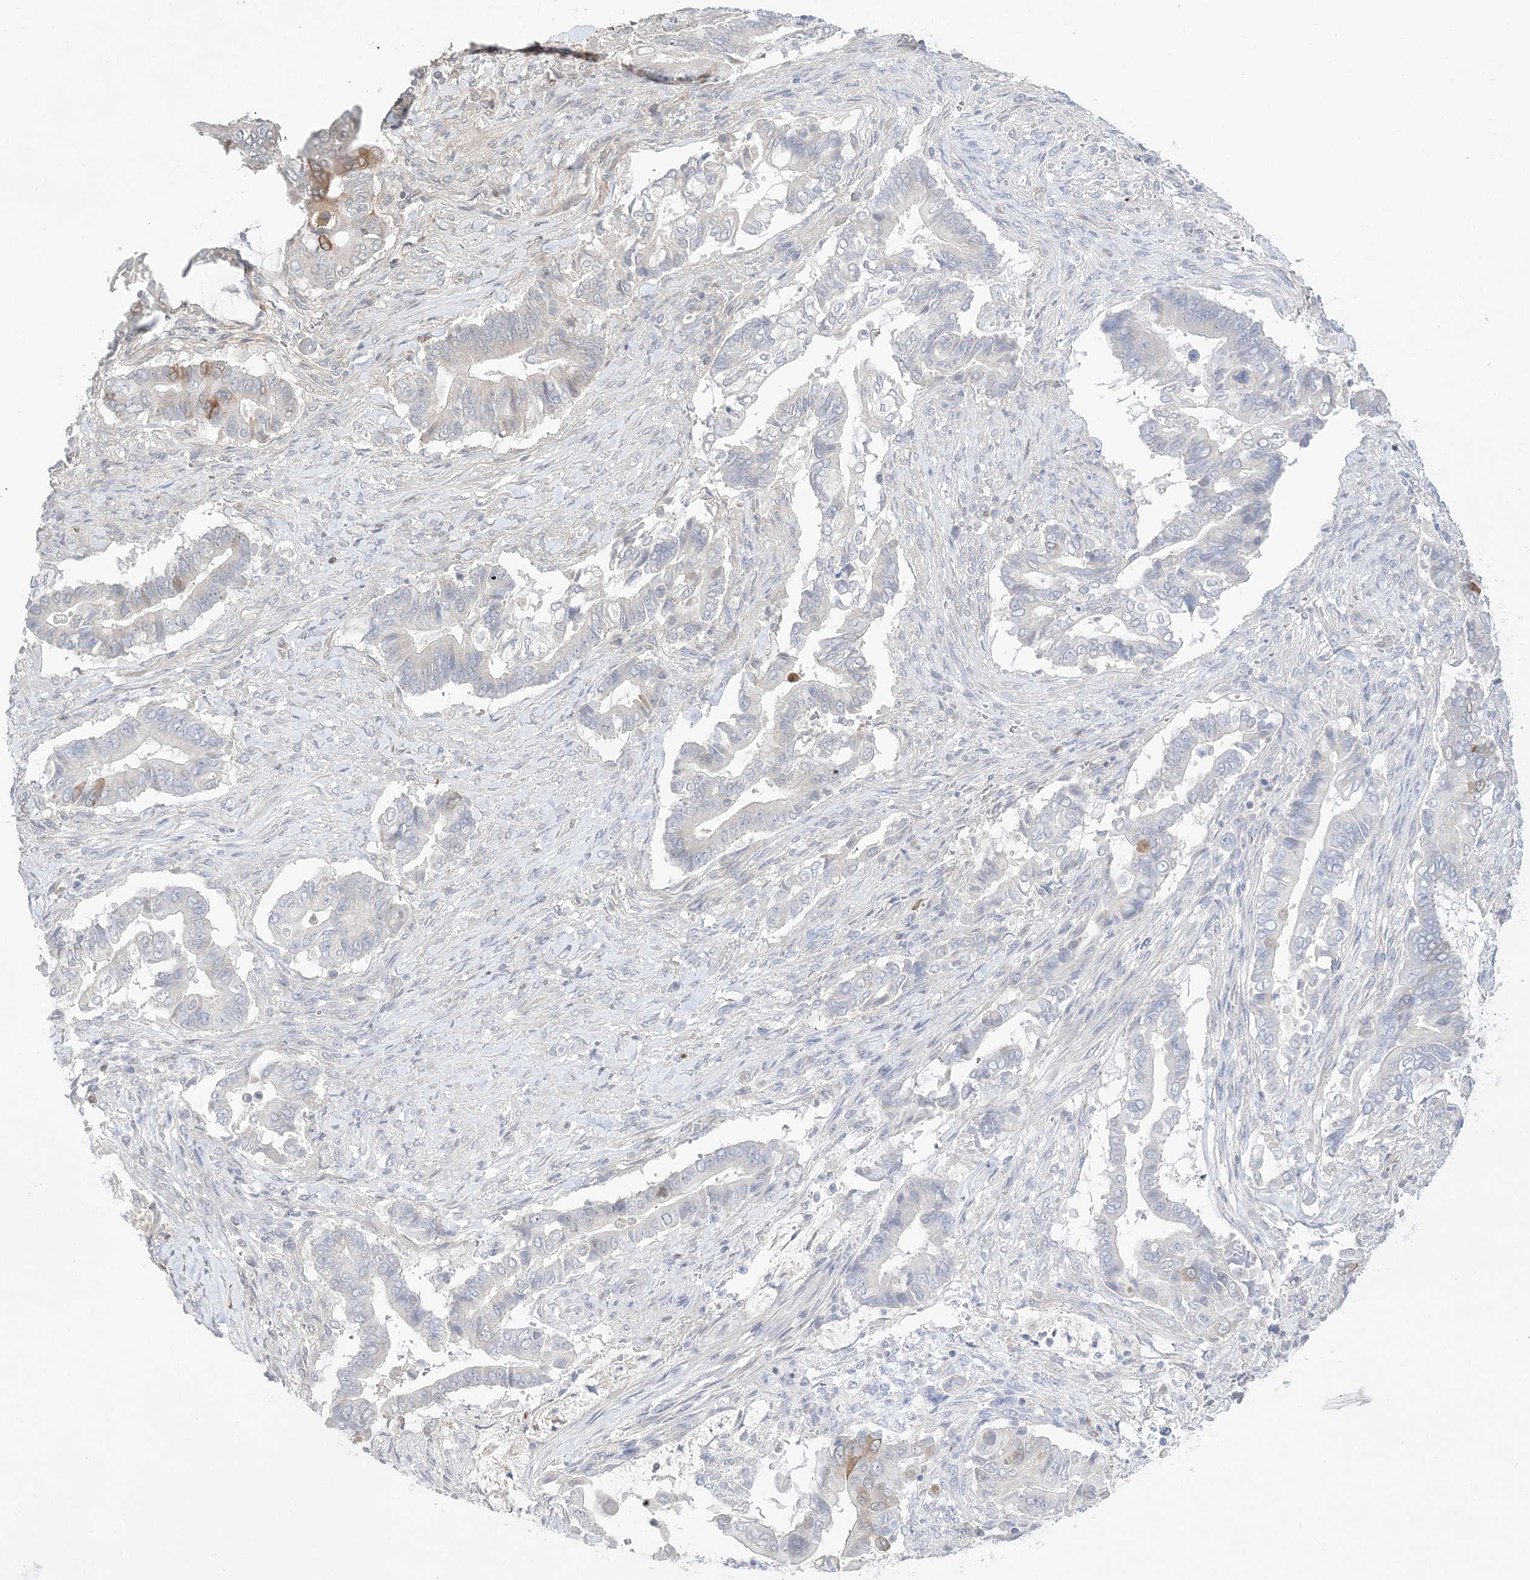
{"staining": {"intensity": "moderate", "quantity": "<25%", "location": "cytoplasmic/membranous"}, "tissue": "pancreatic cancer", "cell_type": "Tumor cells", "image_type": "cancer", "snomed": [{"axis": "morphology", "description": "Adenocarcinoma, NOS"}, {"axis": "topography", "description": "Pancreas"}], "caption": "Immunohistochemistry (IHC) staining of adenocarcinoma (pancreatic), which reveals low levels of moderate cytoplasmic/membranous staining in approximately <25% of tumor cells indicating moderate cytoplasmic/membranous protein positivity. The staining was performed using DAB (brown) for protein detection and nuclei were counterstained in hematoxylin (blue).", "gene": "TMEM132B", "patient": {"sex": "male", "age": 68}}